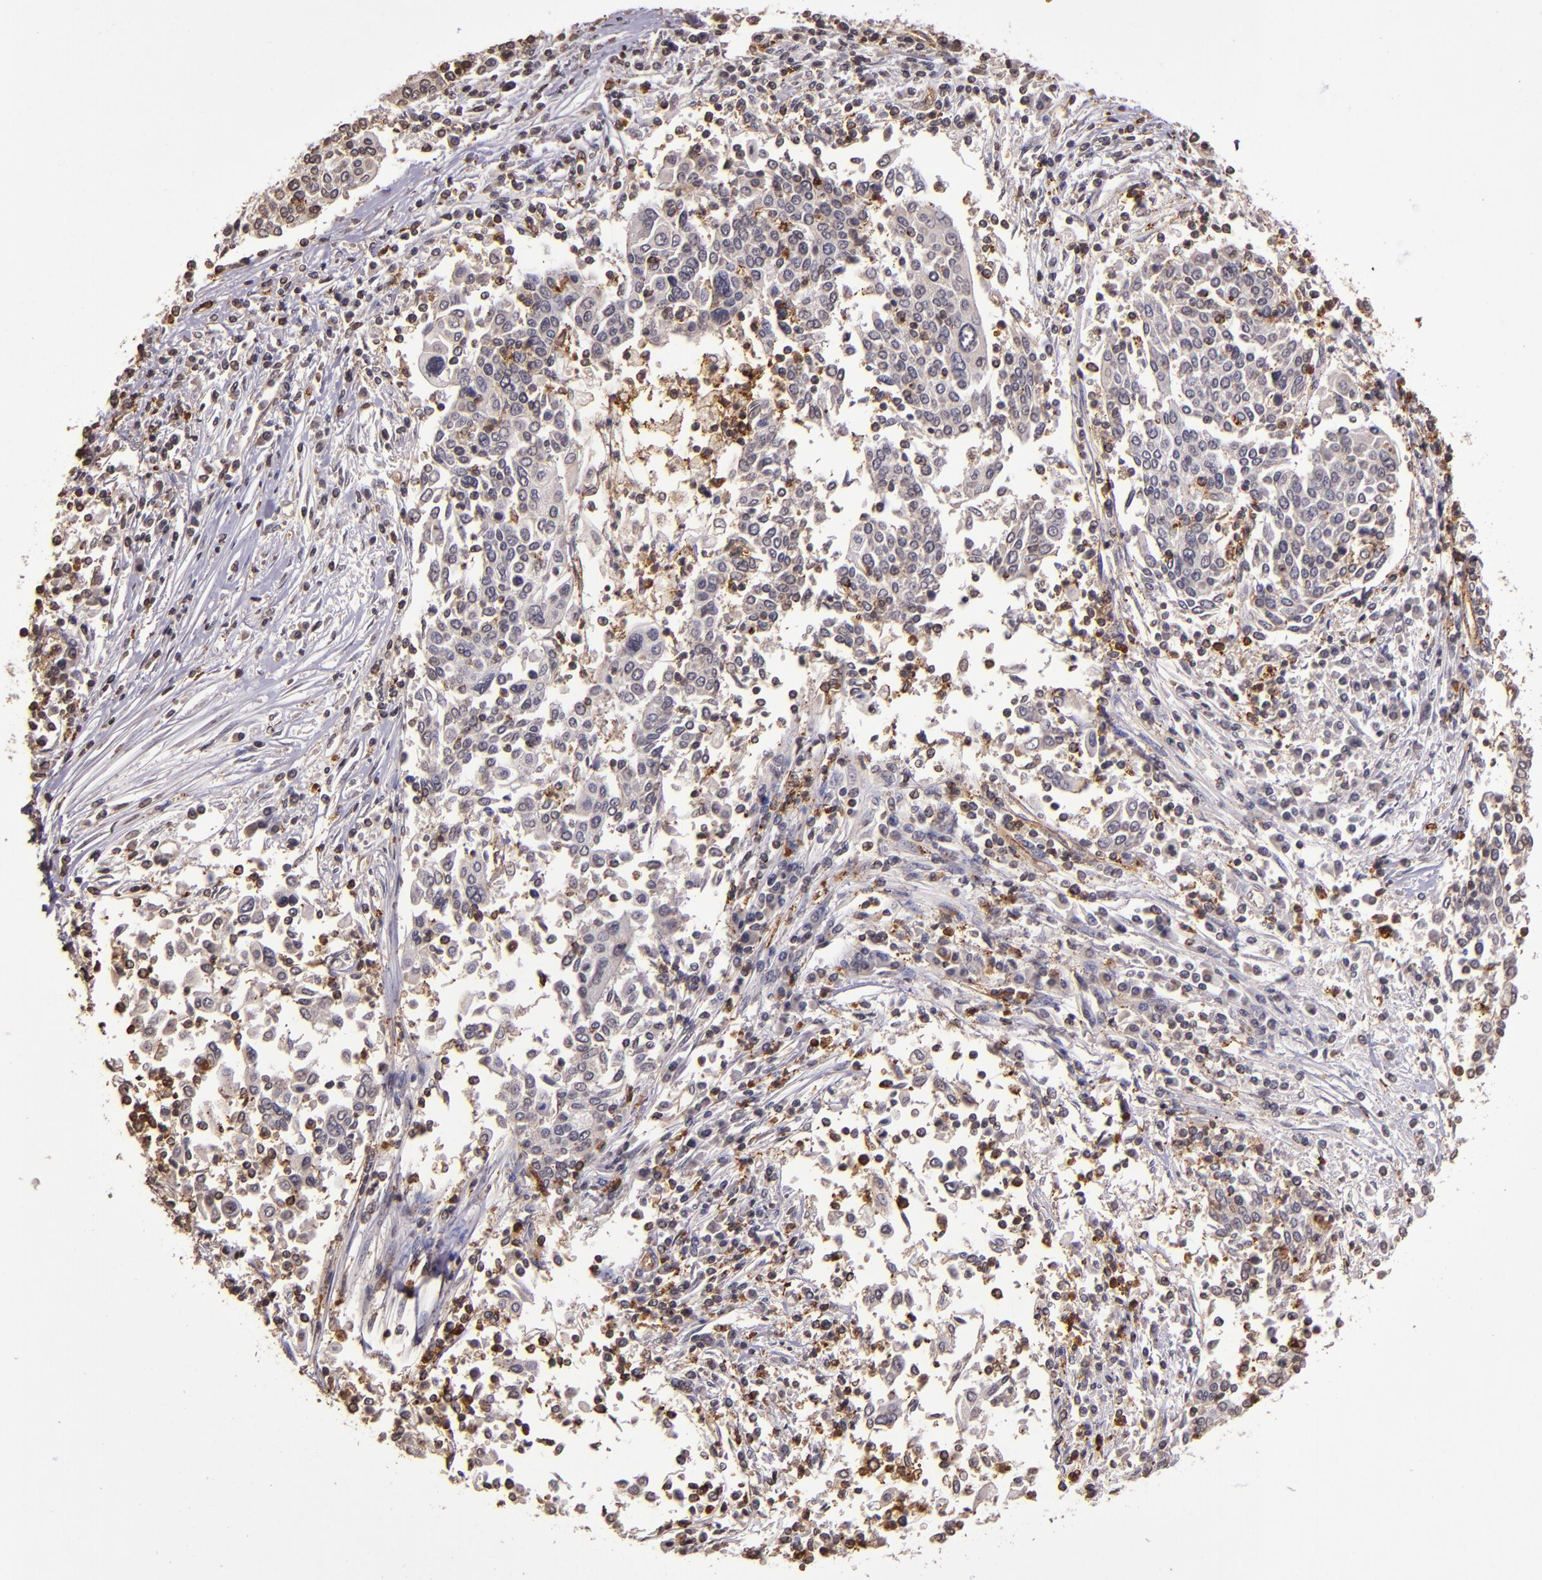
{"staining": {"intensity": "negative", "quantity": "none", "location": "none"}, "tissue": "cervical cancer", "cell_type": "Tumor cells", "image_type": "cancer", "snomed": [{"axis": "morphology", "description": "Squamous cell carcinoma, NOS"}, {"axis": "topography", "description": "Cervix"}], "caption": "Immunohistochemical staining of human cervical cancer (squamous cell carcinoma) exhibits no significant expression in tumor cells.", "gene": "SLC2A3", "patient": {"sex": "female", "age": 40}}